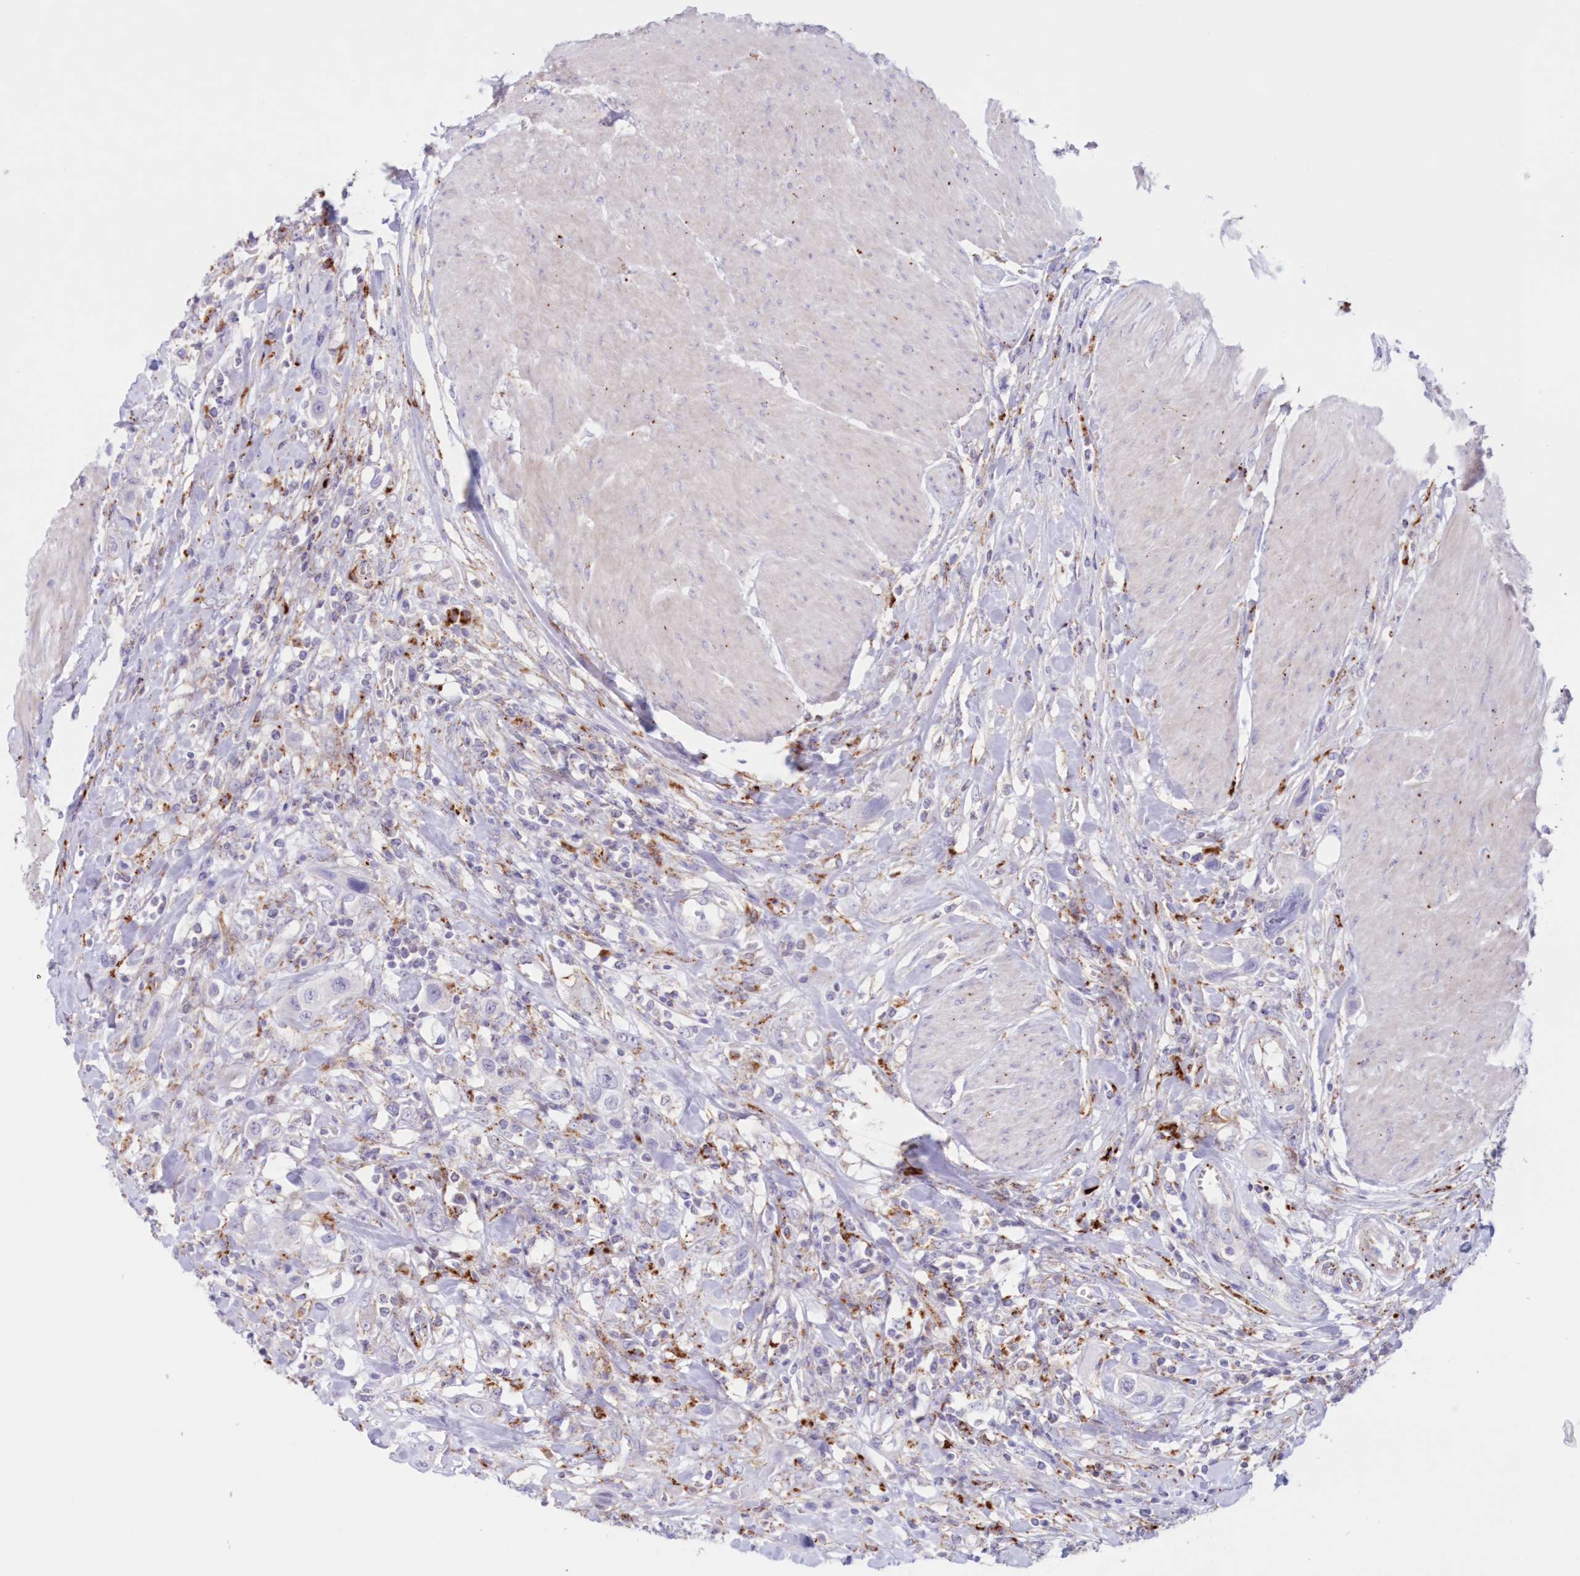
{"staining": {"intensity": "negative", "quantity": "none", "location": "none"}, "tissue": "urothelial cancer", "cell_type": "Tumor cells", "image_type": "cancer", "snomed": [{"axis": "morphology", "description": "Urothelial carcinoma, High grade"}, {"axis": "topography", "description": "Urinary bladder"}], "caption": "DAB (3,3'-diaminobenzidine) immunohistochemical staining of human urothelial carcinoma (high-grade) displays no significant positivity in tumor cells. Brightfield microscopy of immunohistochemistry stained with DAB (3,3'-diaminobenzidine) (brown) and hematoxylin (blue), captured at high magnification.", "gene": "TPP1", "patient": {"sex": "male", "age": 50}}